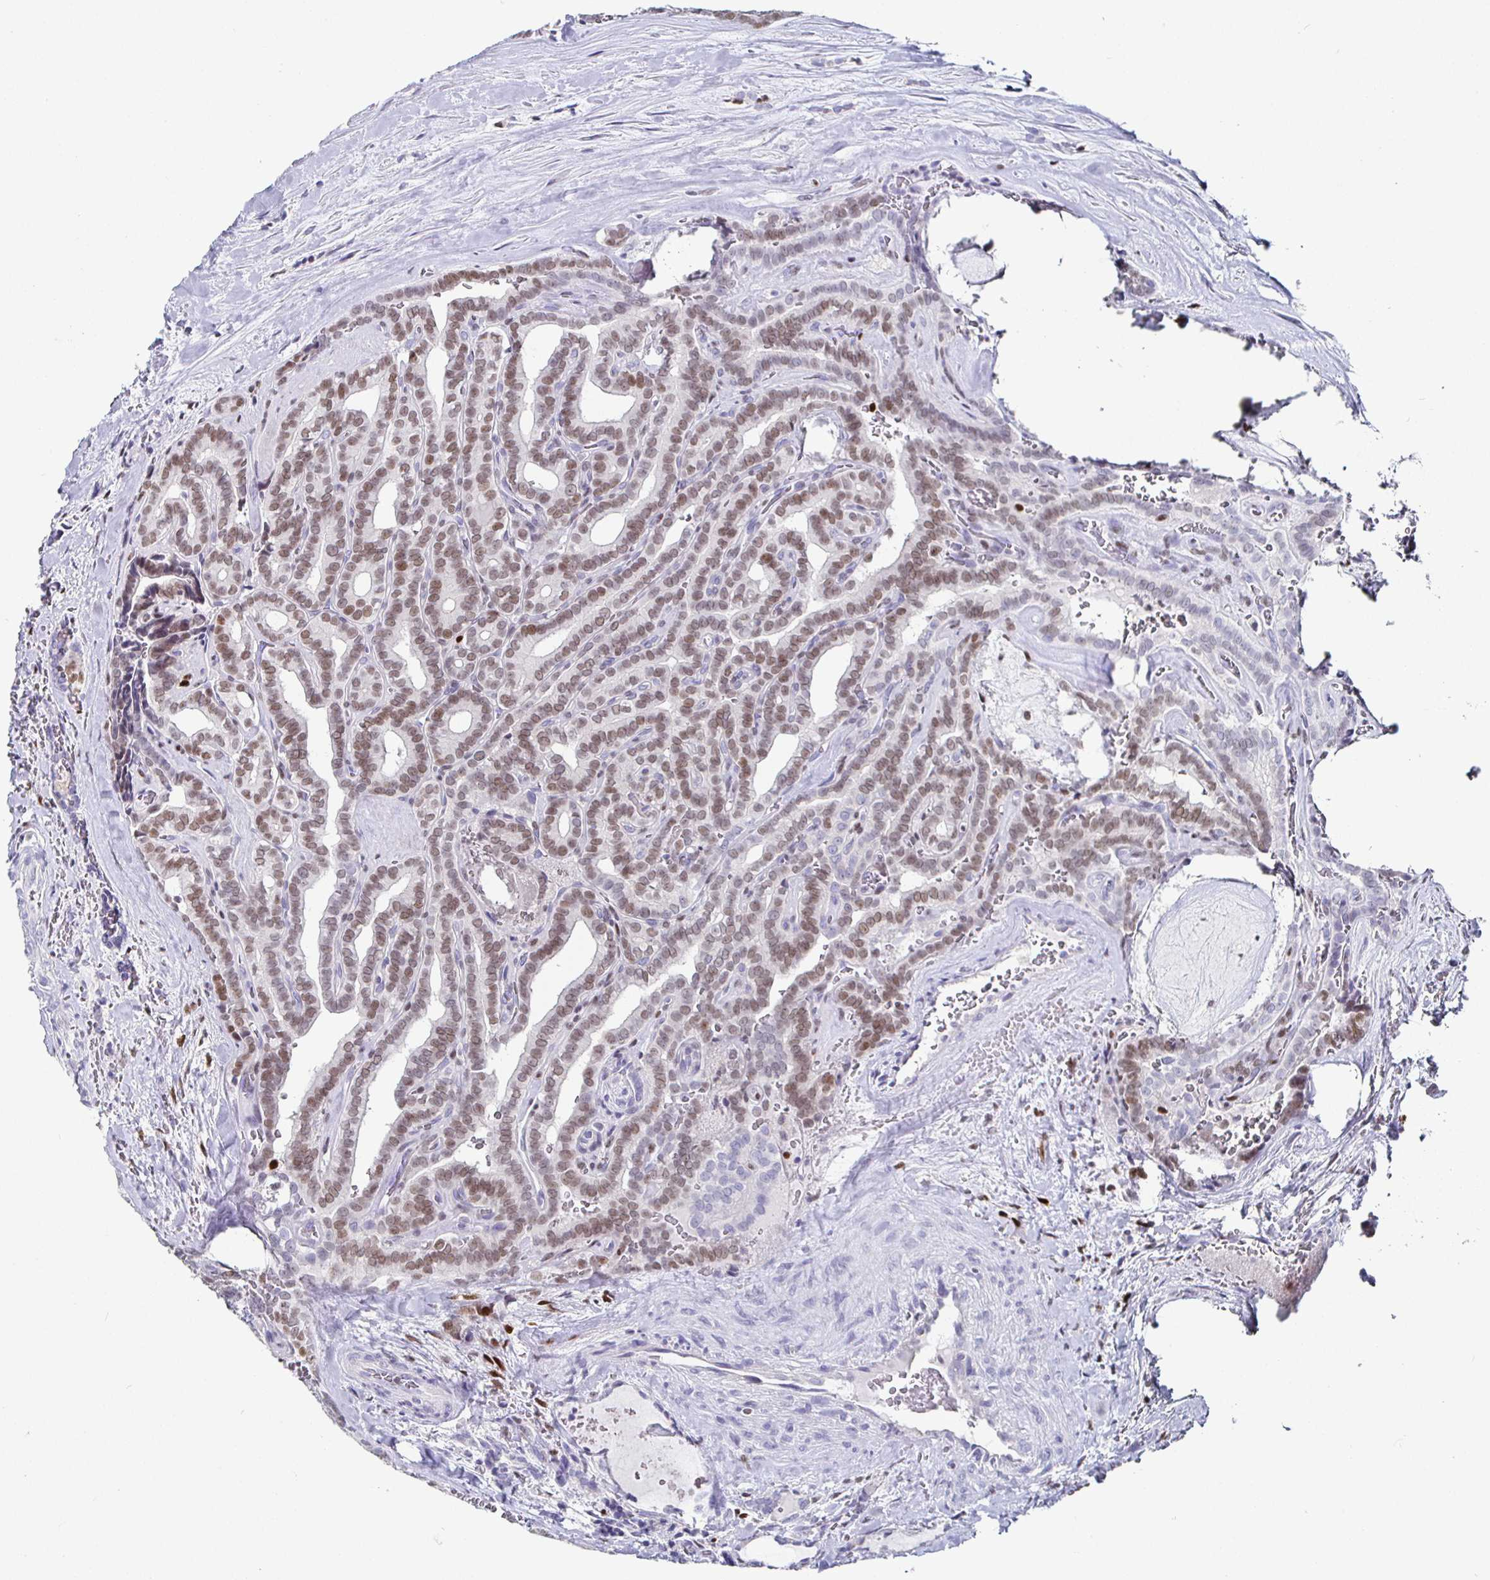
{"staining": {"intensity": "moderate", "quantity": "25%-75%", "location": "nuclear"}, "tissue": "thyroid cancer", "cell_type": "Tumor cells", "image_type": "cancer", "snomed": [{"axis": "morphology", "description": "Papillary adenocarcinoma, NOS"}, {"axis": "topography", "description": "Thyroid gland"}], "caption": "Protein staining exhibits moderate nuclear positivity in approximately 25%-75% of tumor cells in papillary adenocarcinoma (thyroid). (DAB (3,3'-diaminobenzidine) IHC, brown staining for protein, blue staining for nuclei).", "gene": "RUNX2", "patient": {"sex": "female", "age": 21}}